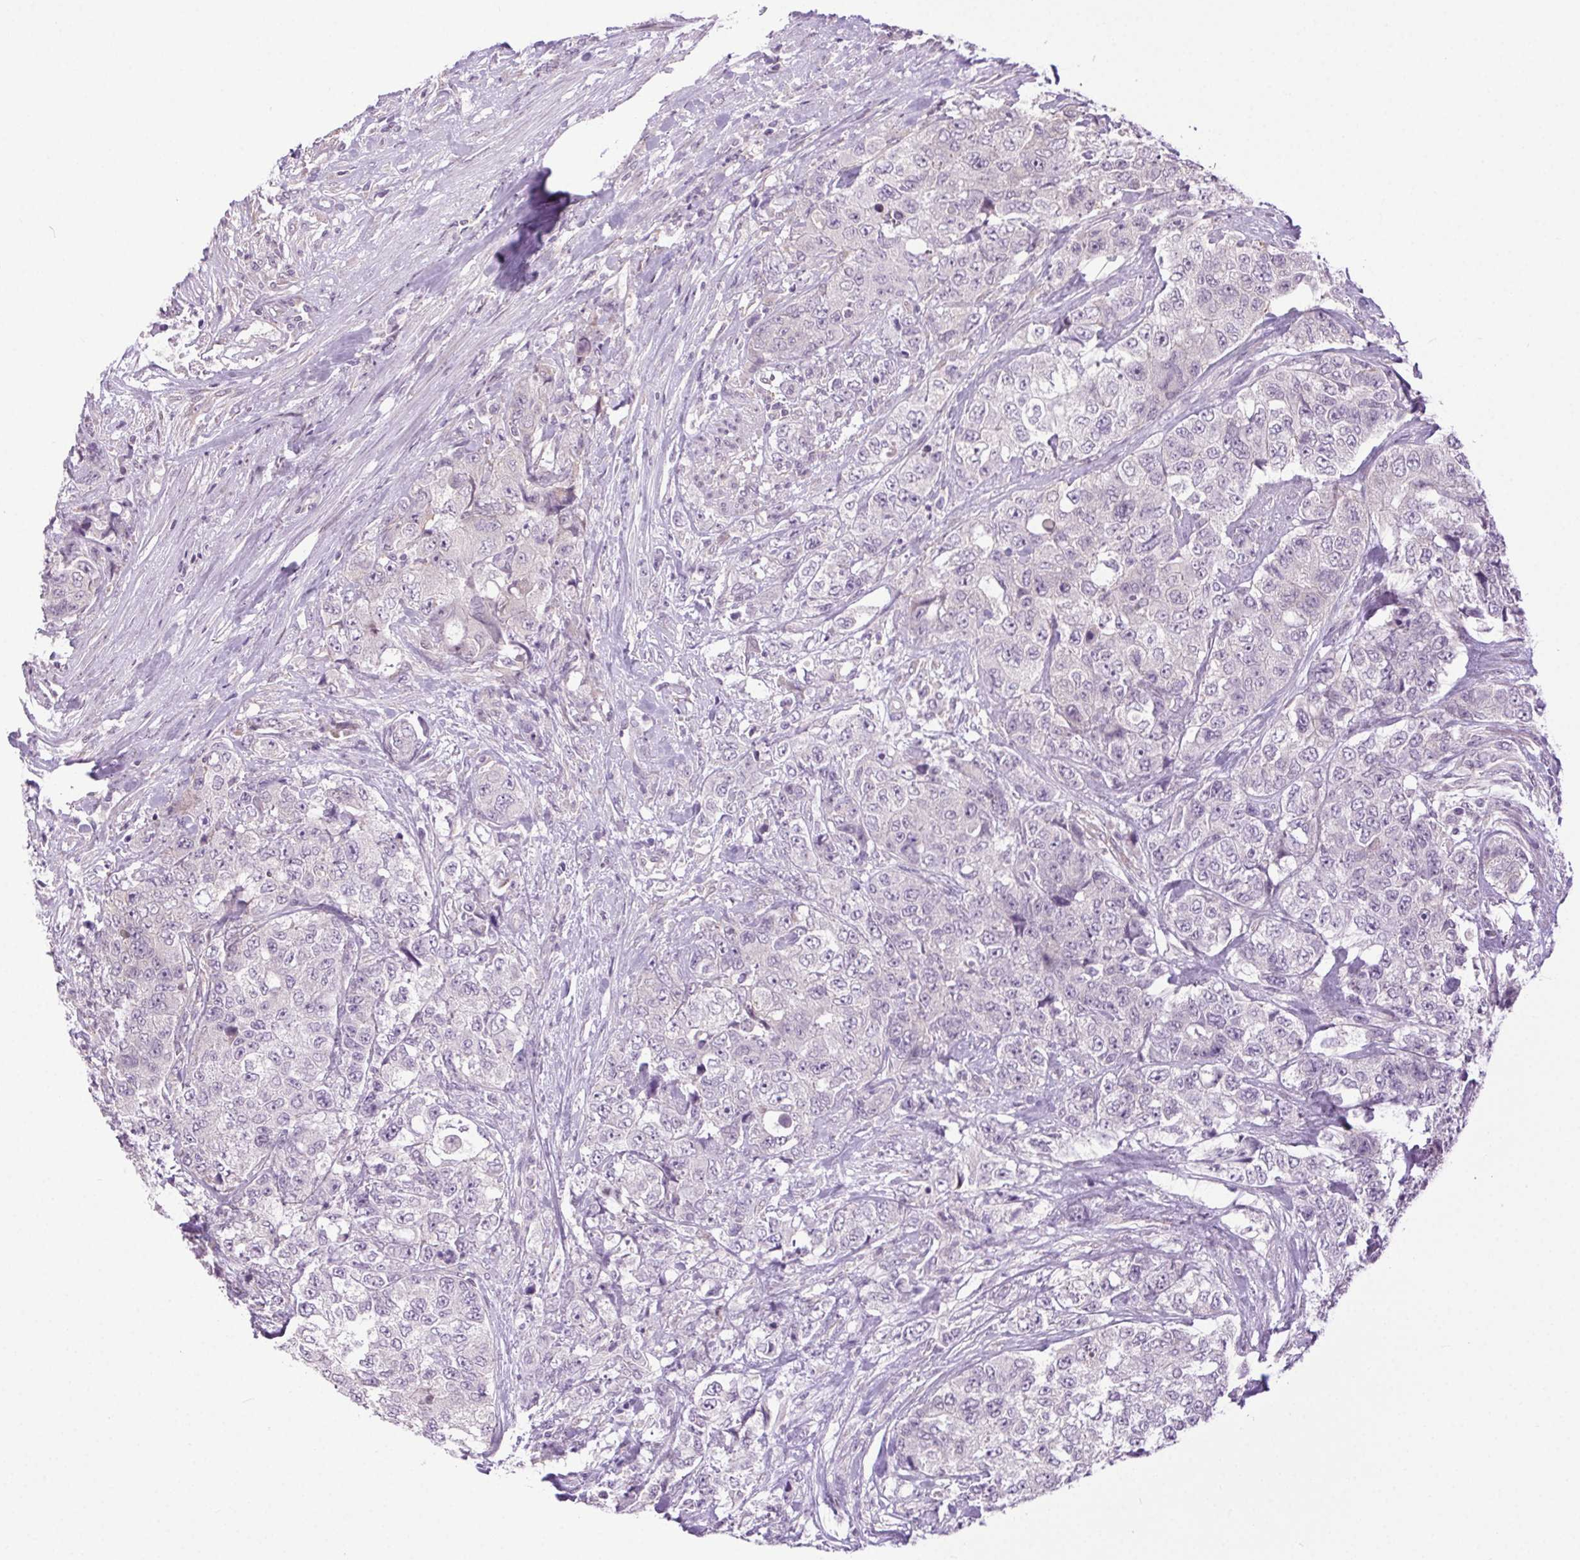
{"staining": {"intensity": "negative", "quantity": "none", "location": "none"}, "tissue": "urothelial cancer", "cell_type": "Tumor cells", "image_type": "cancer", "snomed": [{"axis": "morphology", "description": "Urothelial carcinoma, High grade"}, {"axis": "topography", "description": "Urinary bladder"}], "caption": "This photomicrograph is of urothelial cancer stained with IHC to label a protein in brown with the nuclei are counter-stained blue. There is no expression in tumor cells. The staining is performed using DAB brown chromogen with nuclei counter-stained in using hematoxylin.", "gene": "SYT11", "patient": {"sex": "female", "age": 78}}